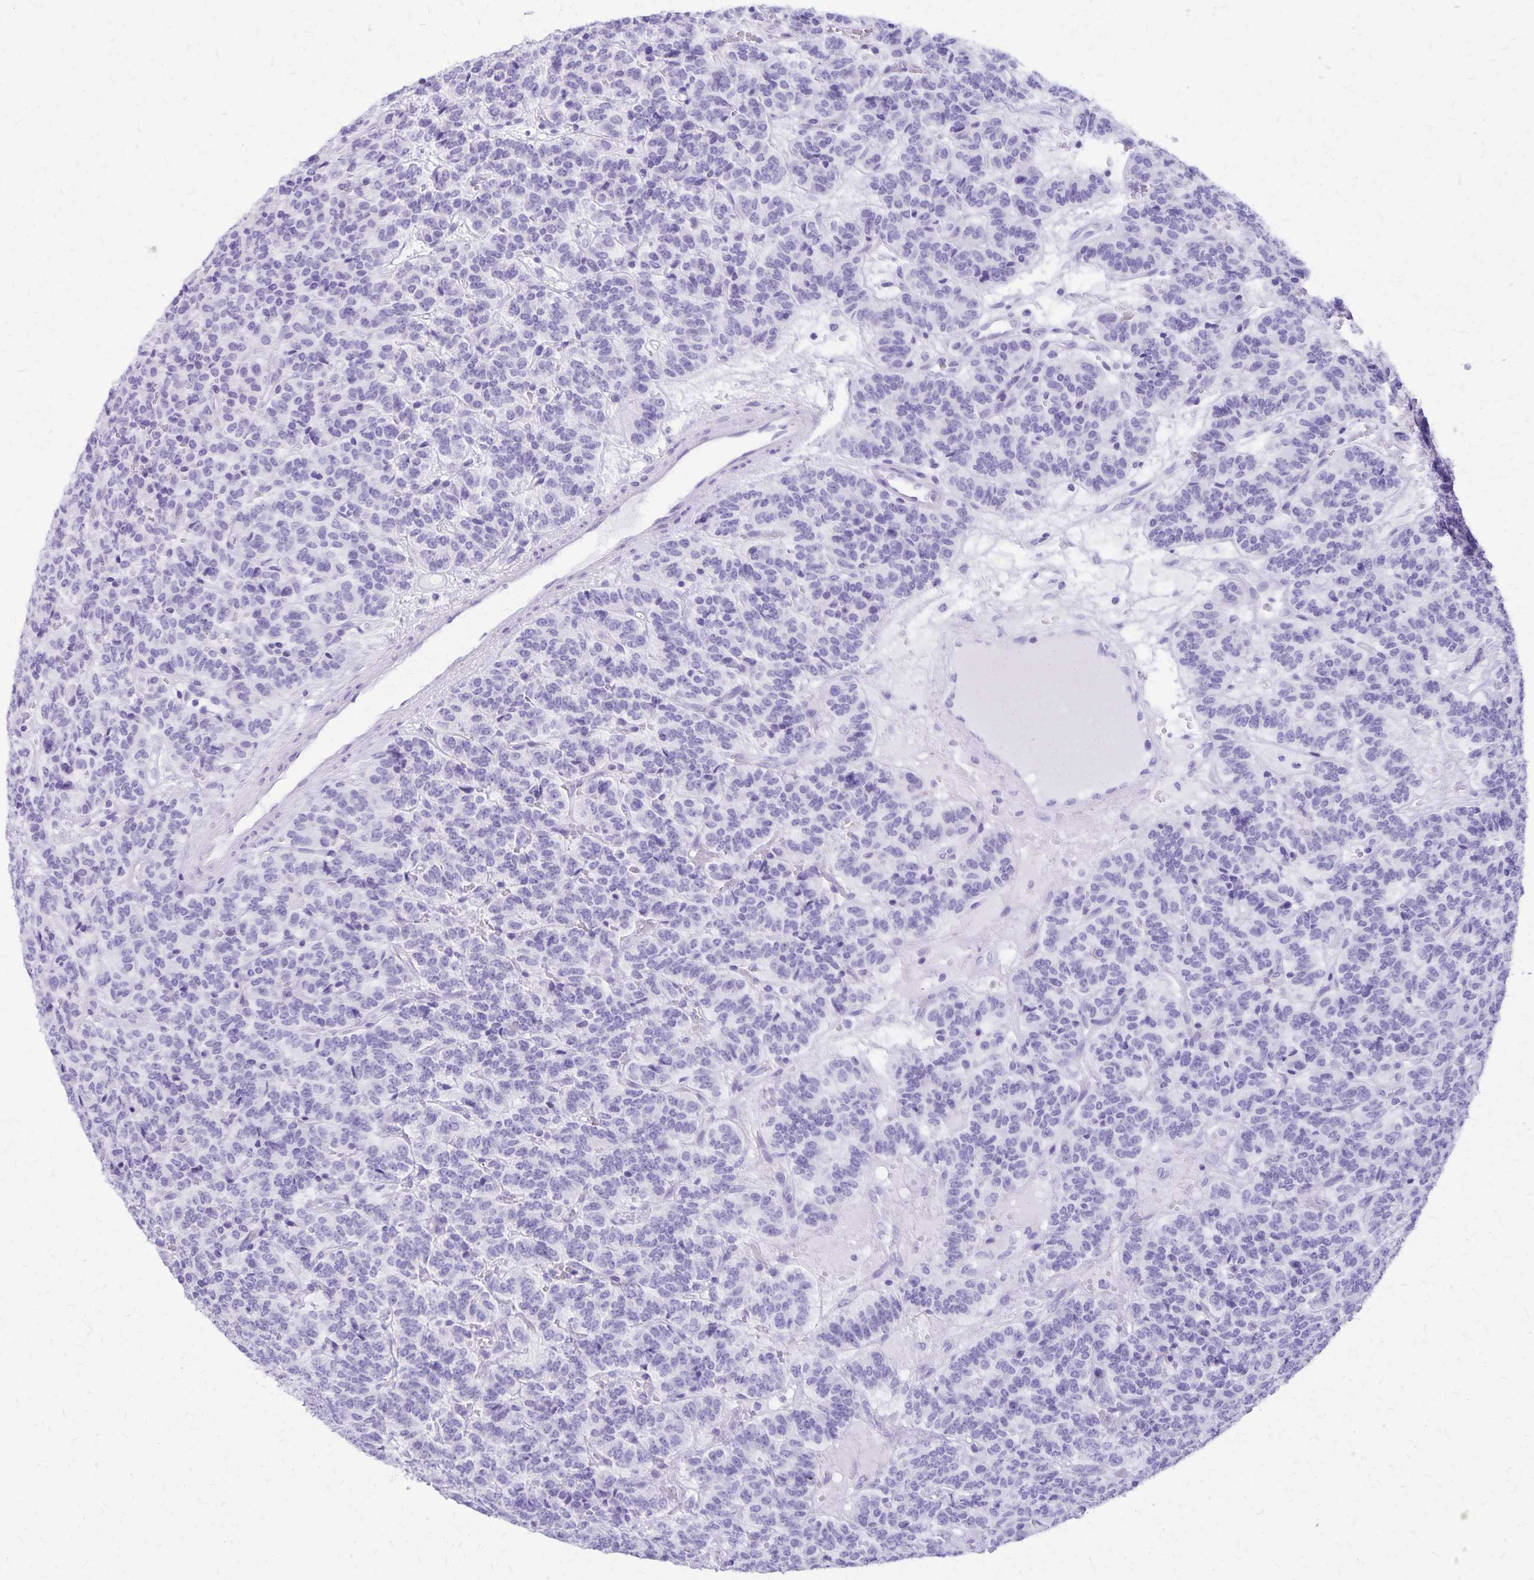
{"staining": {"intensity": "negative", "quantity": "none", "location": "none"}, "tissue": "carcinoid", "cell_type": "Tumor cells", "image_type": "cancer", "snomed": [{"axis": "morphology", "description": "Carcinoid, malignant, NOS"}, {"axis": "topography", "description": "Pancreas"}], "caption": "Tumor cells are negative for protein expression in human carcinoid.", "gene": "DEFA5", "patient": {"sex": "male", "age": 36}}